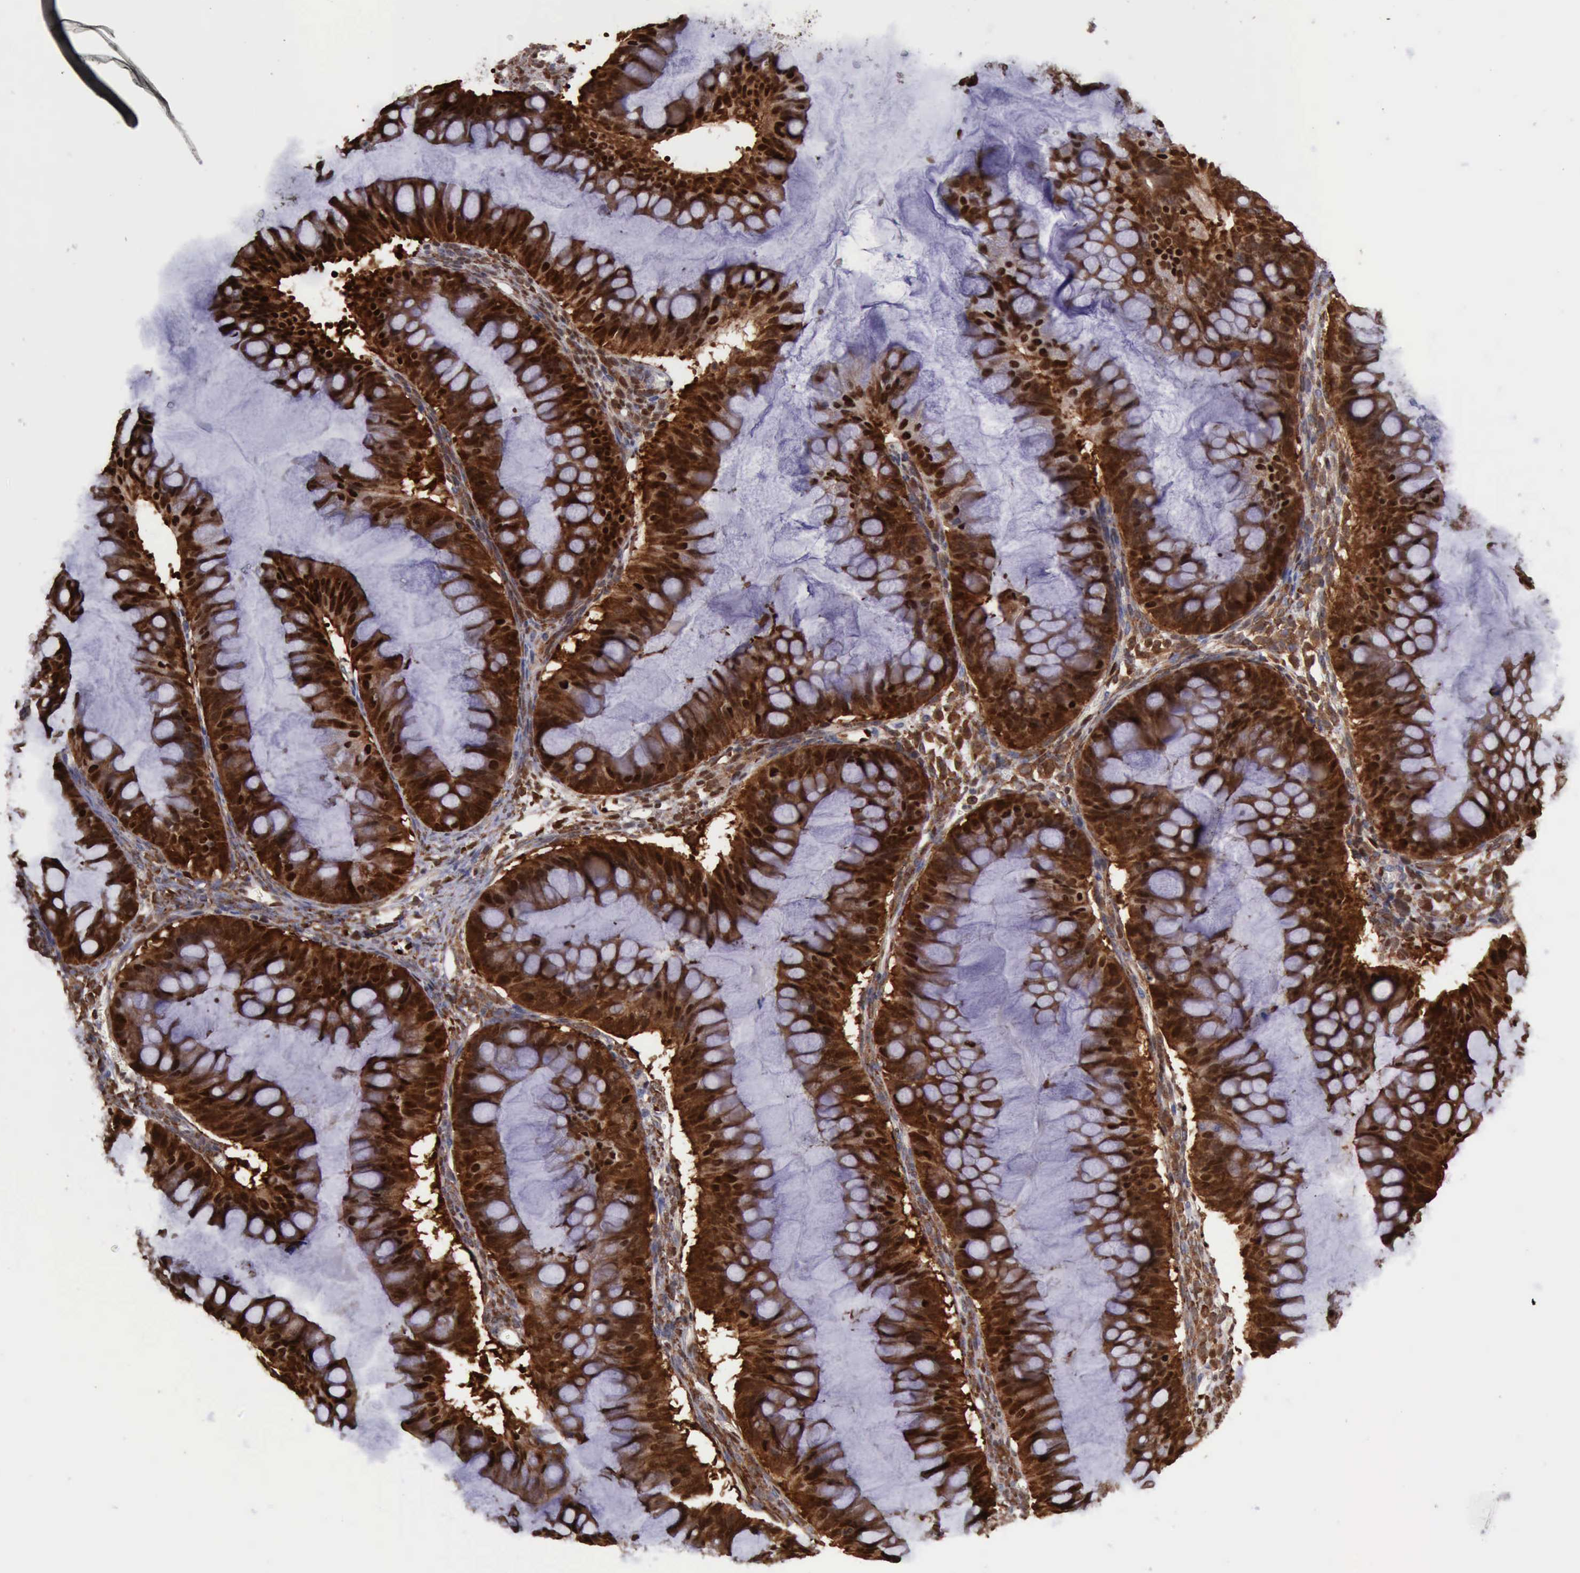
{"staining": {"intensity": "strong", "quantity": ">75%", "location": "cytoplasmic/membranous,nuclear"}, "tissue": "ovarian cancer", "cell_type": "Tumor cells", "image_type": "cancer", "snomed": [{"axis": "morphology", "description": "Cystadenocarcinoma, mucinous, NOS"}, {"axis": "topography", "description": "Ovary"}], "caption": "Ovarian mucinous cystadenocarcinoma stained for a protein (brown) shows strong cytoplasmic/membranous and nuclear positive staining in approximately >75% of tumor cells.", "gene": "PDCD4", "patient": {"sex": "female", "age": 73}}